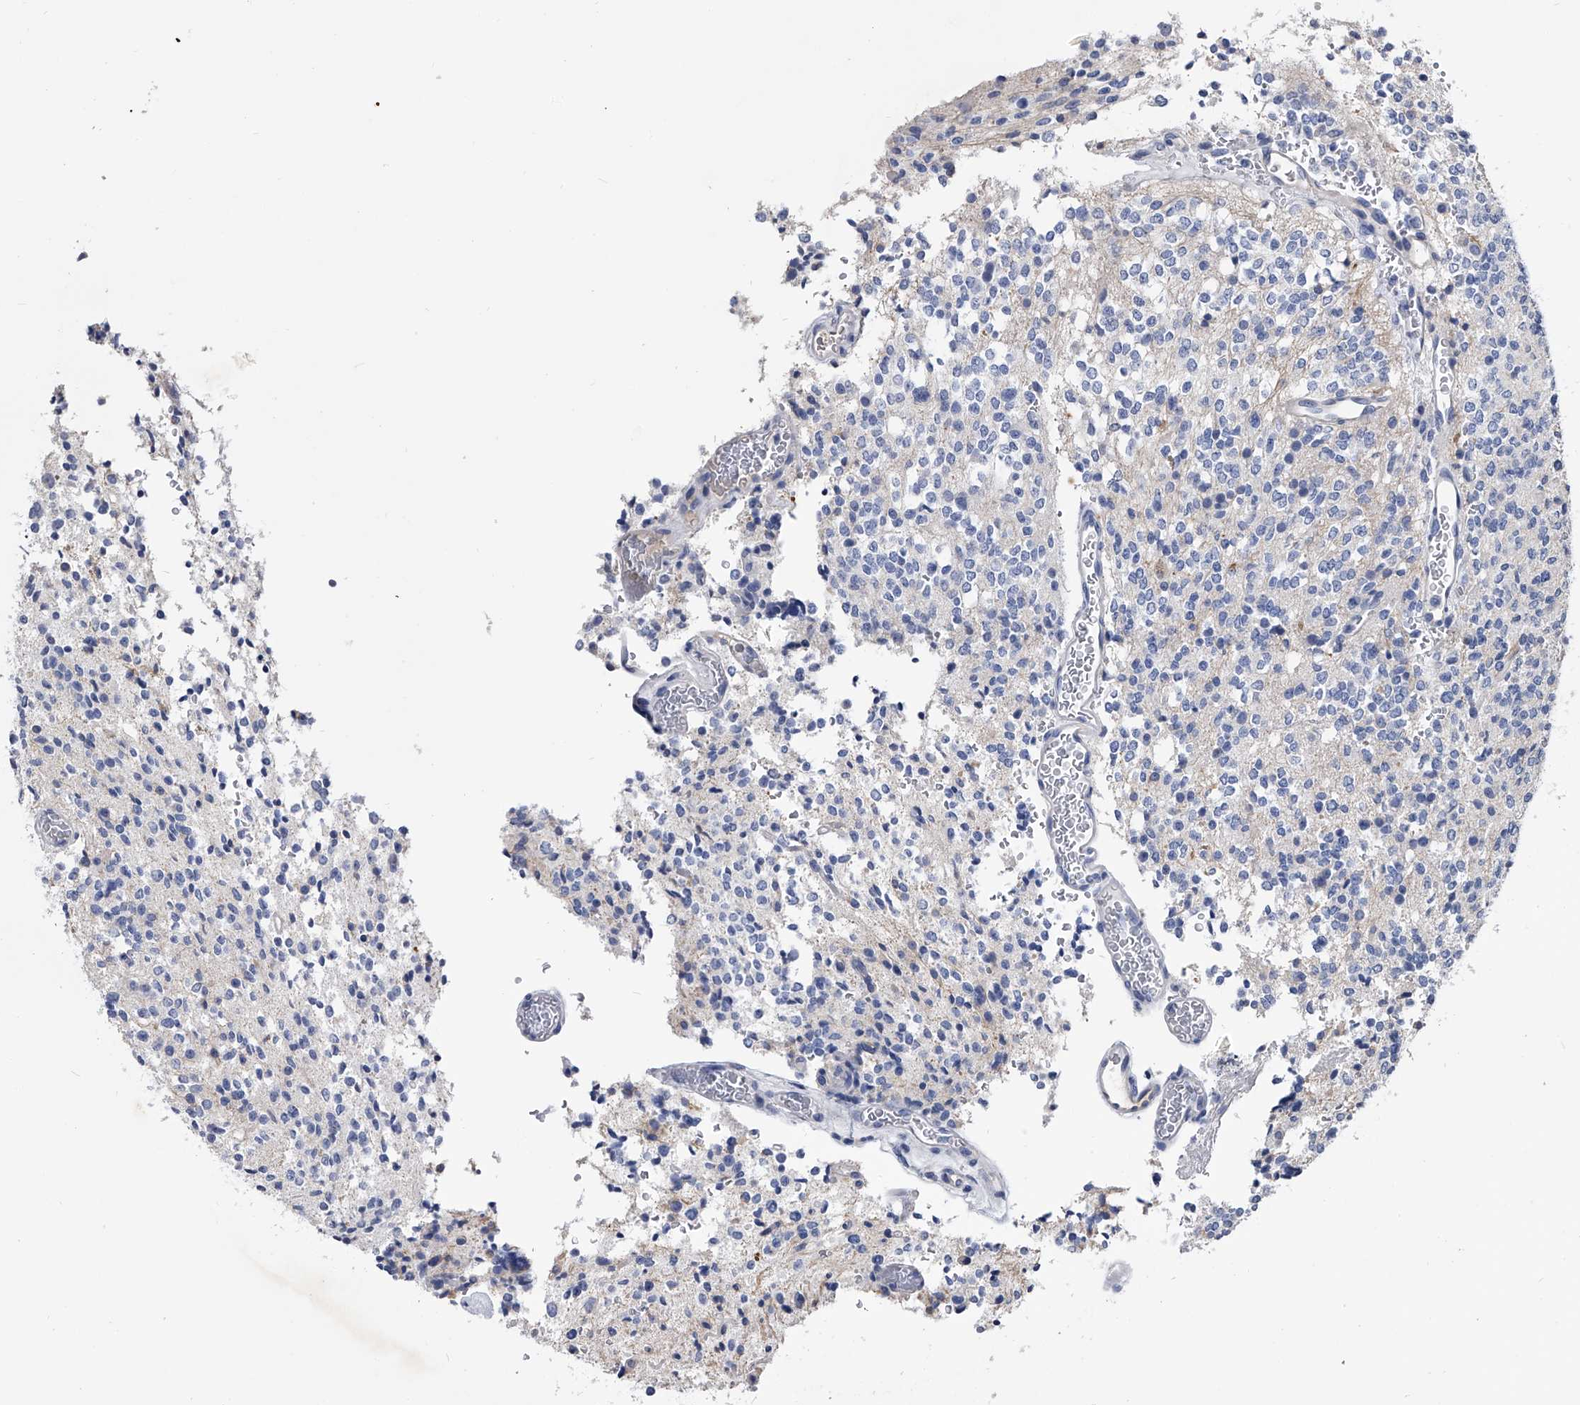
{"staining": {"intensity": "negative", "quantity": "none", "location": "none"}, "tissue": "glioma", "cell_type": "Tumor cells", "image_type": "cancer", "snomed": [{"axis": "morphology", "description": "Glioma, malignant, High grade"}, {"axis": "topography", "description": "Brain"}], "caption": "Malignant glioma (high-grade) was stained to show a protein in brown. There is no significant staining in tumor cells.", "gene": "EFCAB7", "patient": {"sex": "male", "age": 34}}